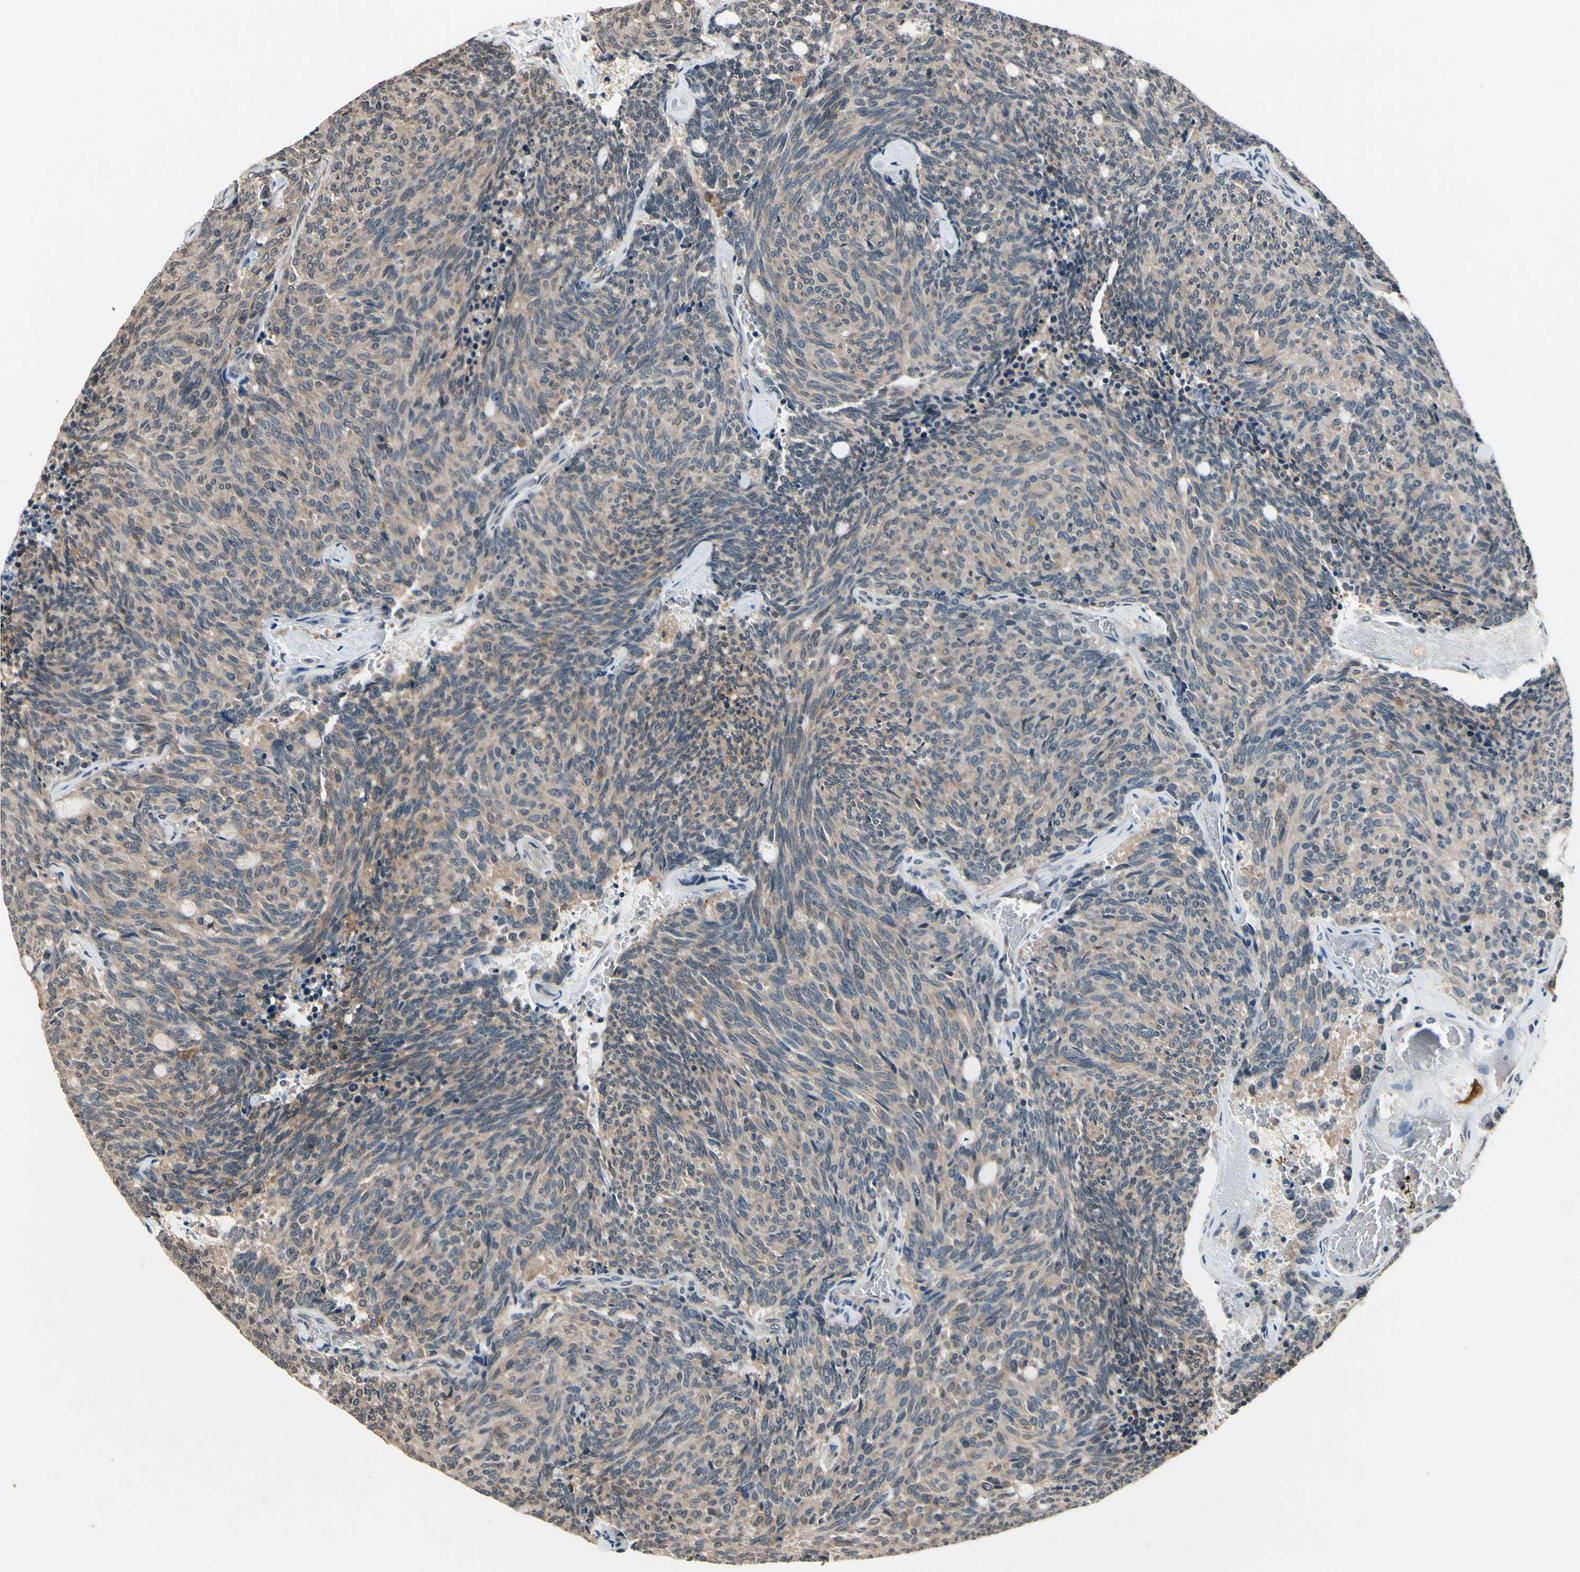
{"staining": {"intensity": "weak", "quantity": ">75%", "location": "cytoplasmic/membranous"}, "tissue": "carcinoid", "cell_type": "Tumor cells", "image_type": "cancer", "snomed": [{"axis": "morphology", "description": "Carcinoid, malignant, NOS"}, {"axis": "topography", "description": "Pancreas"}], "caption": "Human malignant carcinoid stained with a protein marker demonstrates weak staining in tumor cells.", "gene": "GCLC", "patient": {"sex": "female", "age": 54}}